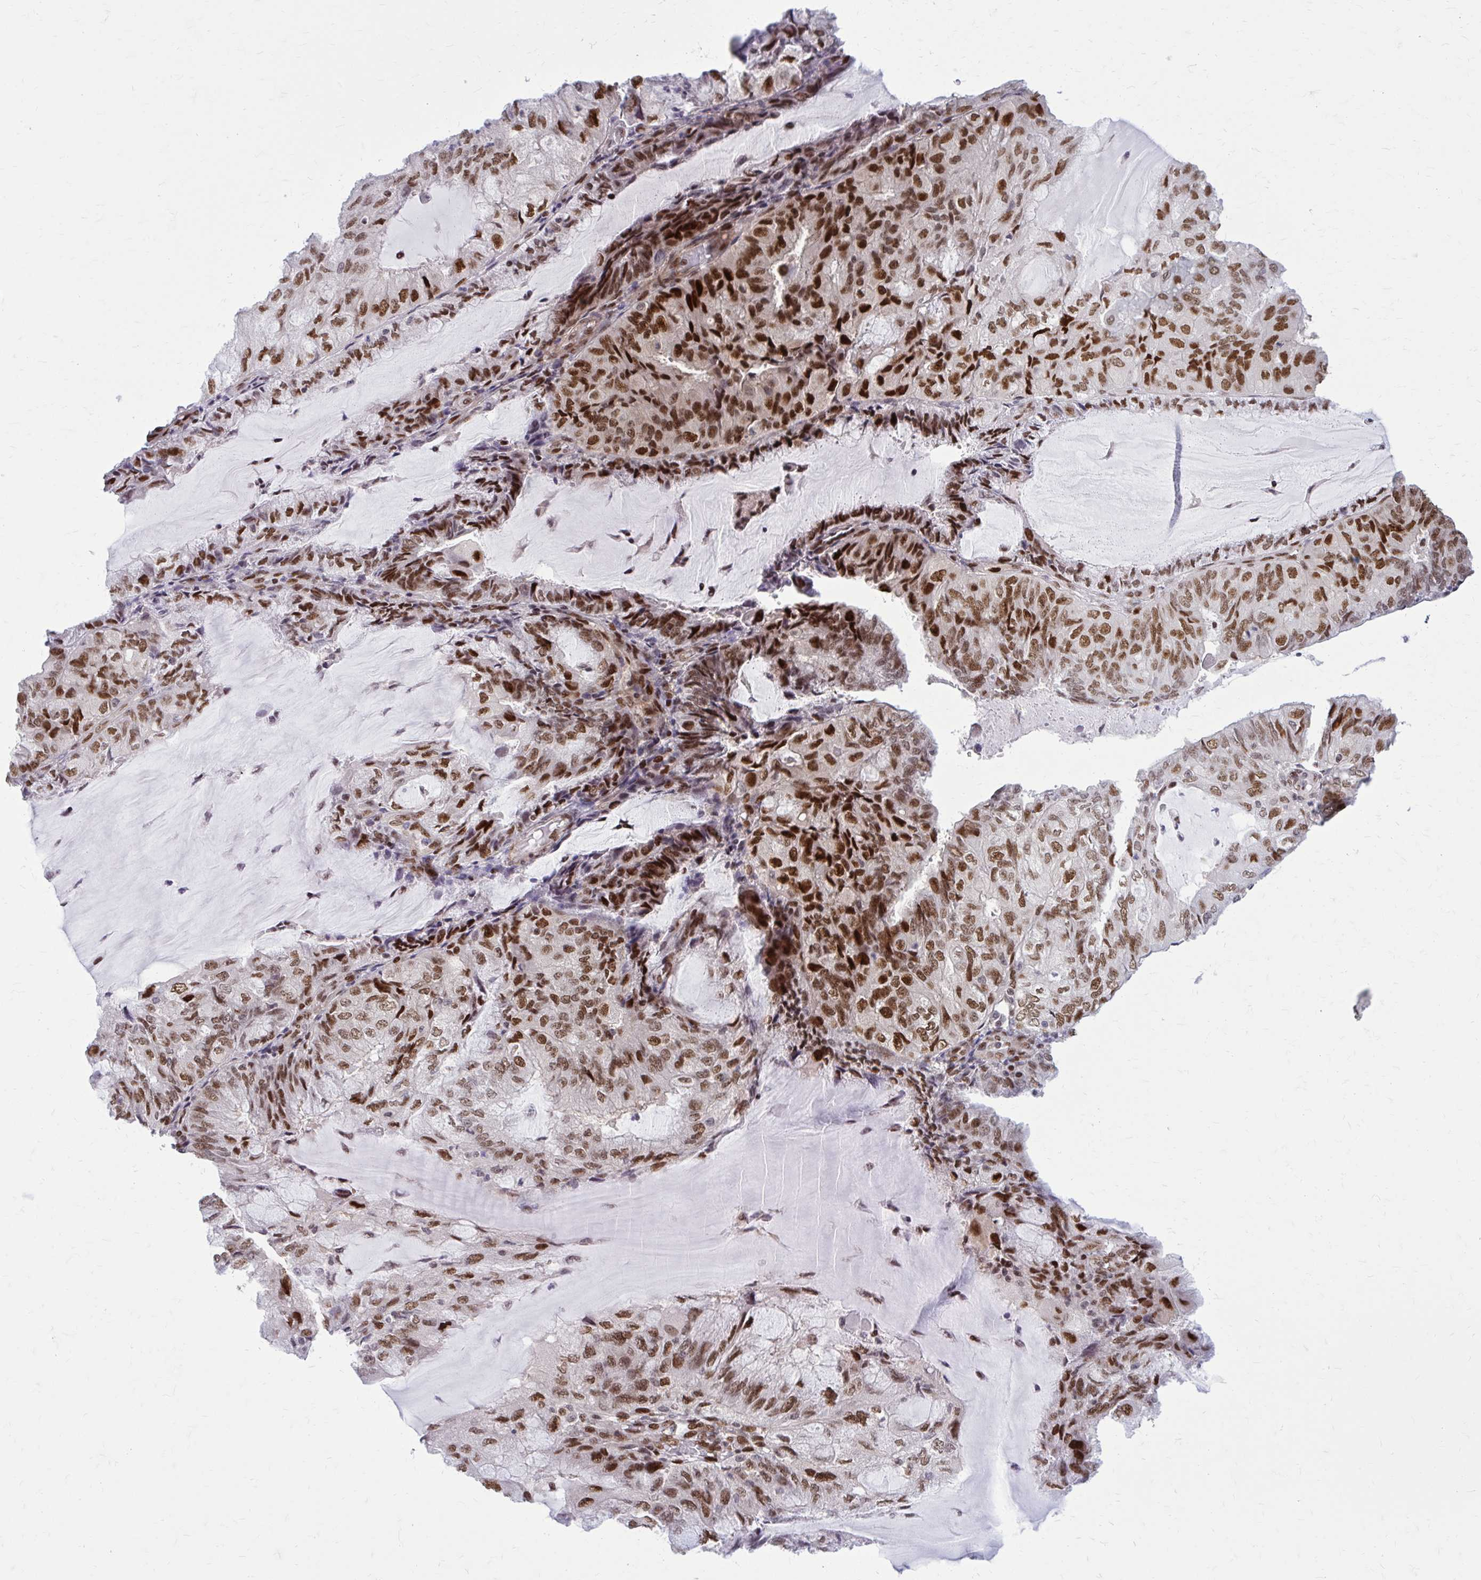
{"staining": {"intensity": "strong", "quantity": ">75%", "location": "nuclear"}, "tissue": "endometrial cancer", "cell_type": "Tumor cells", "image_type": "cancer", "snomed": [{"axis": "morphology", "description": "Adenocarcinoma, NOS"}, {"axis": "topography", "description": "Endometrium"}], "caption": "Human endometrial adenocarcinoma stained with a protein marker reveals strong staining in tumor cells.", "gene": "PSME4", "patient": {"sex": "female", "age": 81}}